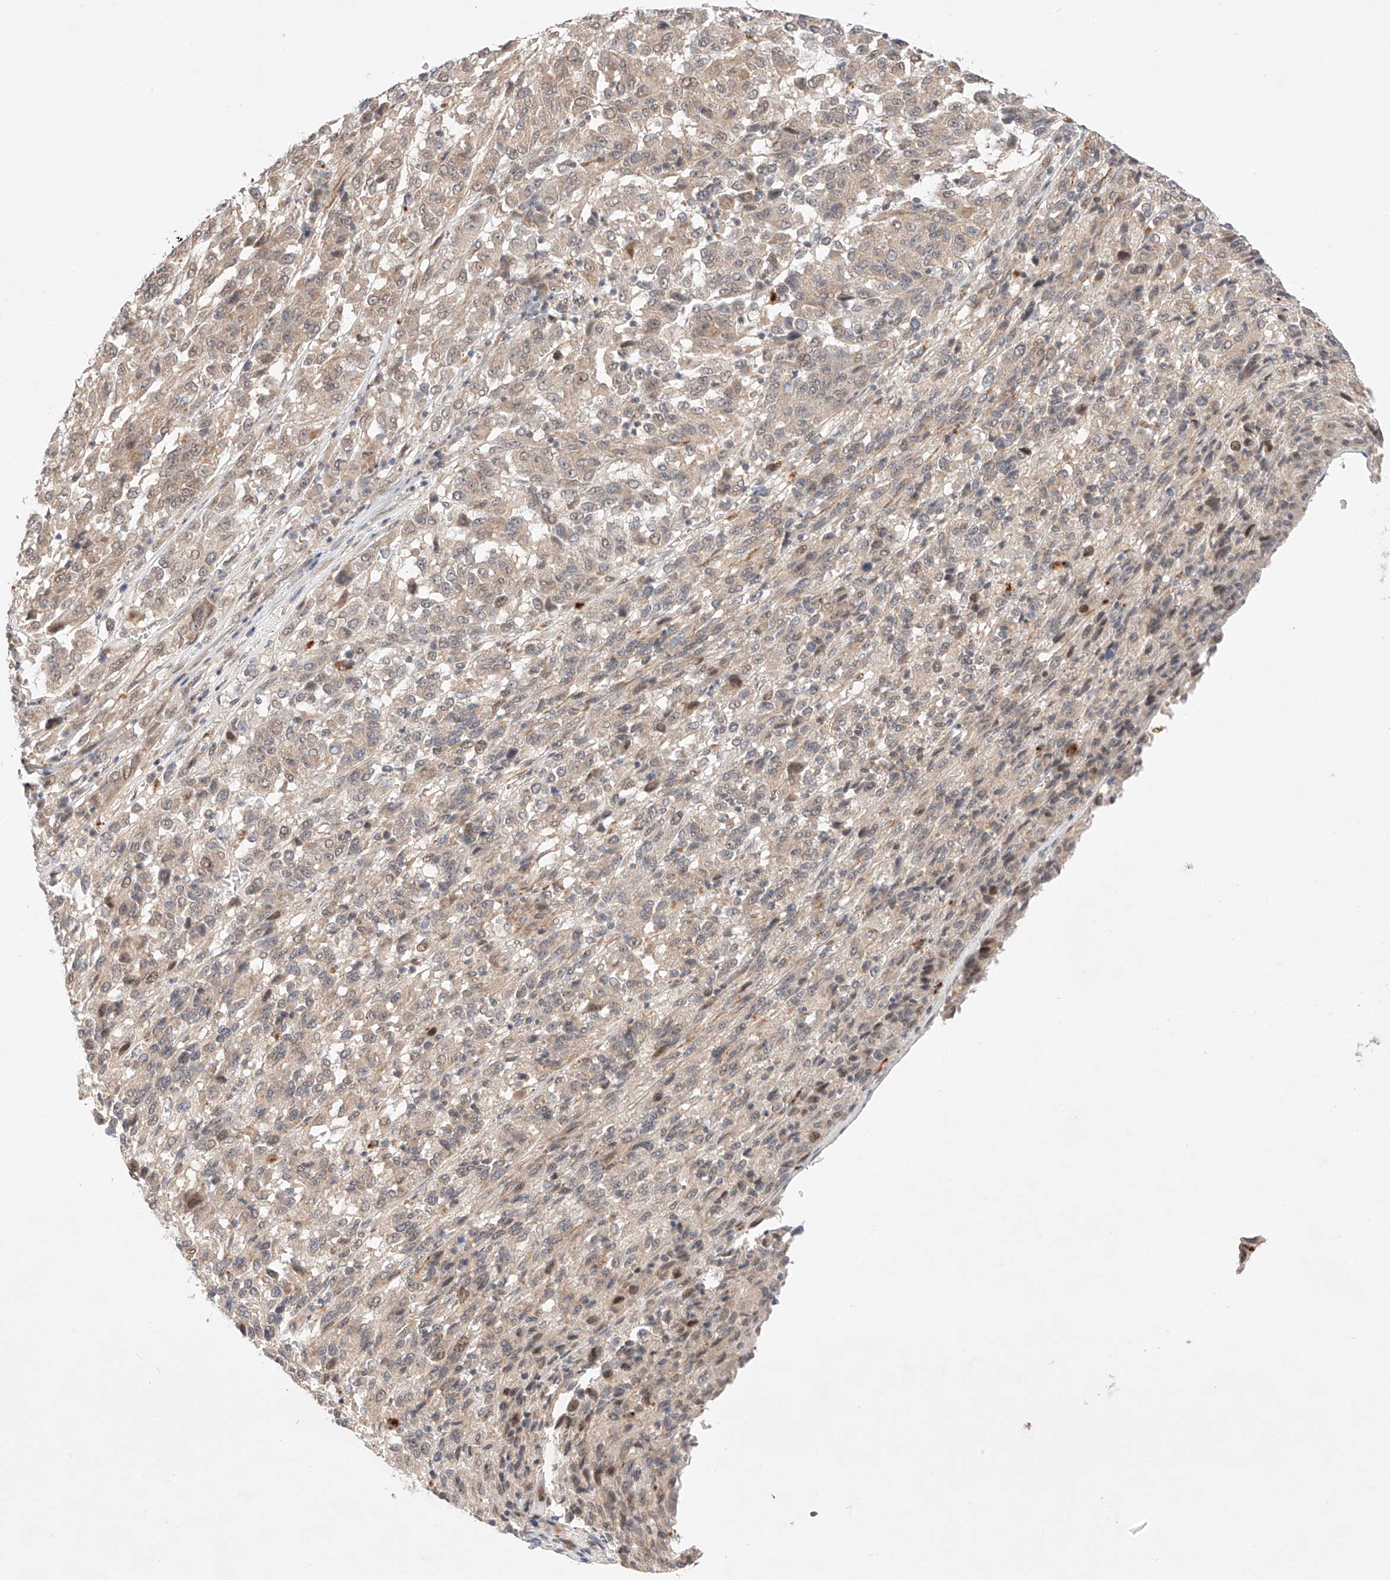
{"staining": {"intensity": "weak", "quantity": "25%-75%", "location": "cytoplasmic/membranous,nuclear"}, "tissue": "melanoma", "cell_type": "Tumor cells", "image_type": "cancer", "snomed": [{"axis": "morphology", "description": "Malignant melanoma, Metastatic site"}, {"axis": "topography", "description": "Lung"}], "caption": "High-power microscopy captured an immunohistochemistry (IHC) micrograph of malignant melanoma (metastatic site), revealing weak cytoplasmic/membranous and nuclear staining in approximately 25%-75% of tumor cells.", "gene": "GCNT1", "patient": {"sex": "male", "age": 64}}